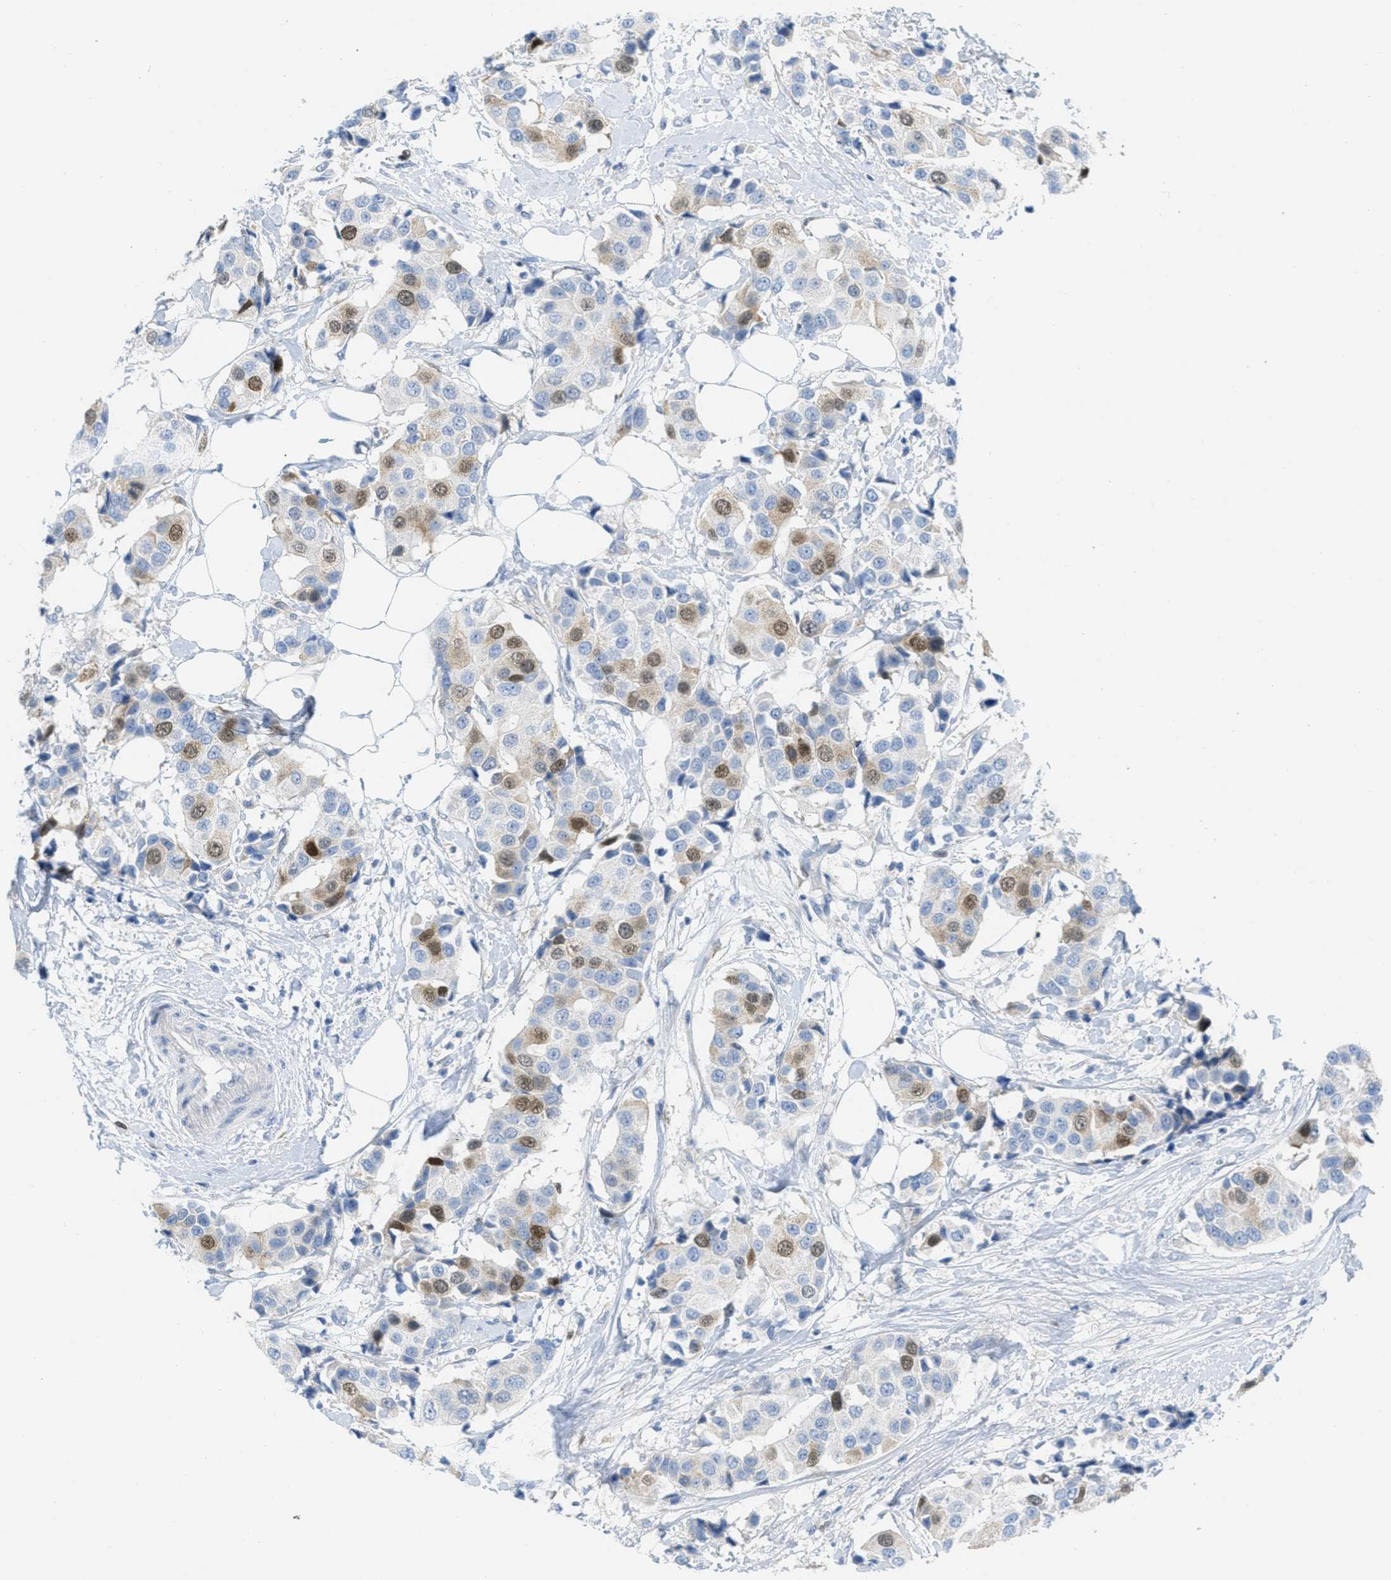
{"staining": {"intensity": "moderate", "quantity": "25%-75%", "location": "cytoplasmic/membranous,nuclear"}, "tissue": "breast cancer", "cell_type": "Tumor cells", "image_type": "cancer", "snomed": [{"axis": "morphology", "description": "Normal tissue, NOS"}, {"axis": "morphology", "description": "Duct carcinoma"}, {"axis": "topography", "description": "Breast"}], "caption": "This photomicrograph shows immunohistochemistry staining of breast cancer, with medium moderate cytoplasmic/membranous and nuclear staining in approximately 25%-75% of tumor cells.", "gene": "ORC6", "patient": {"sex": "female", "age": 39}}